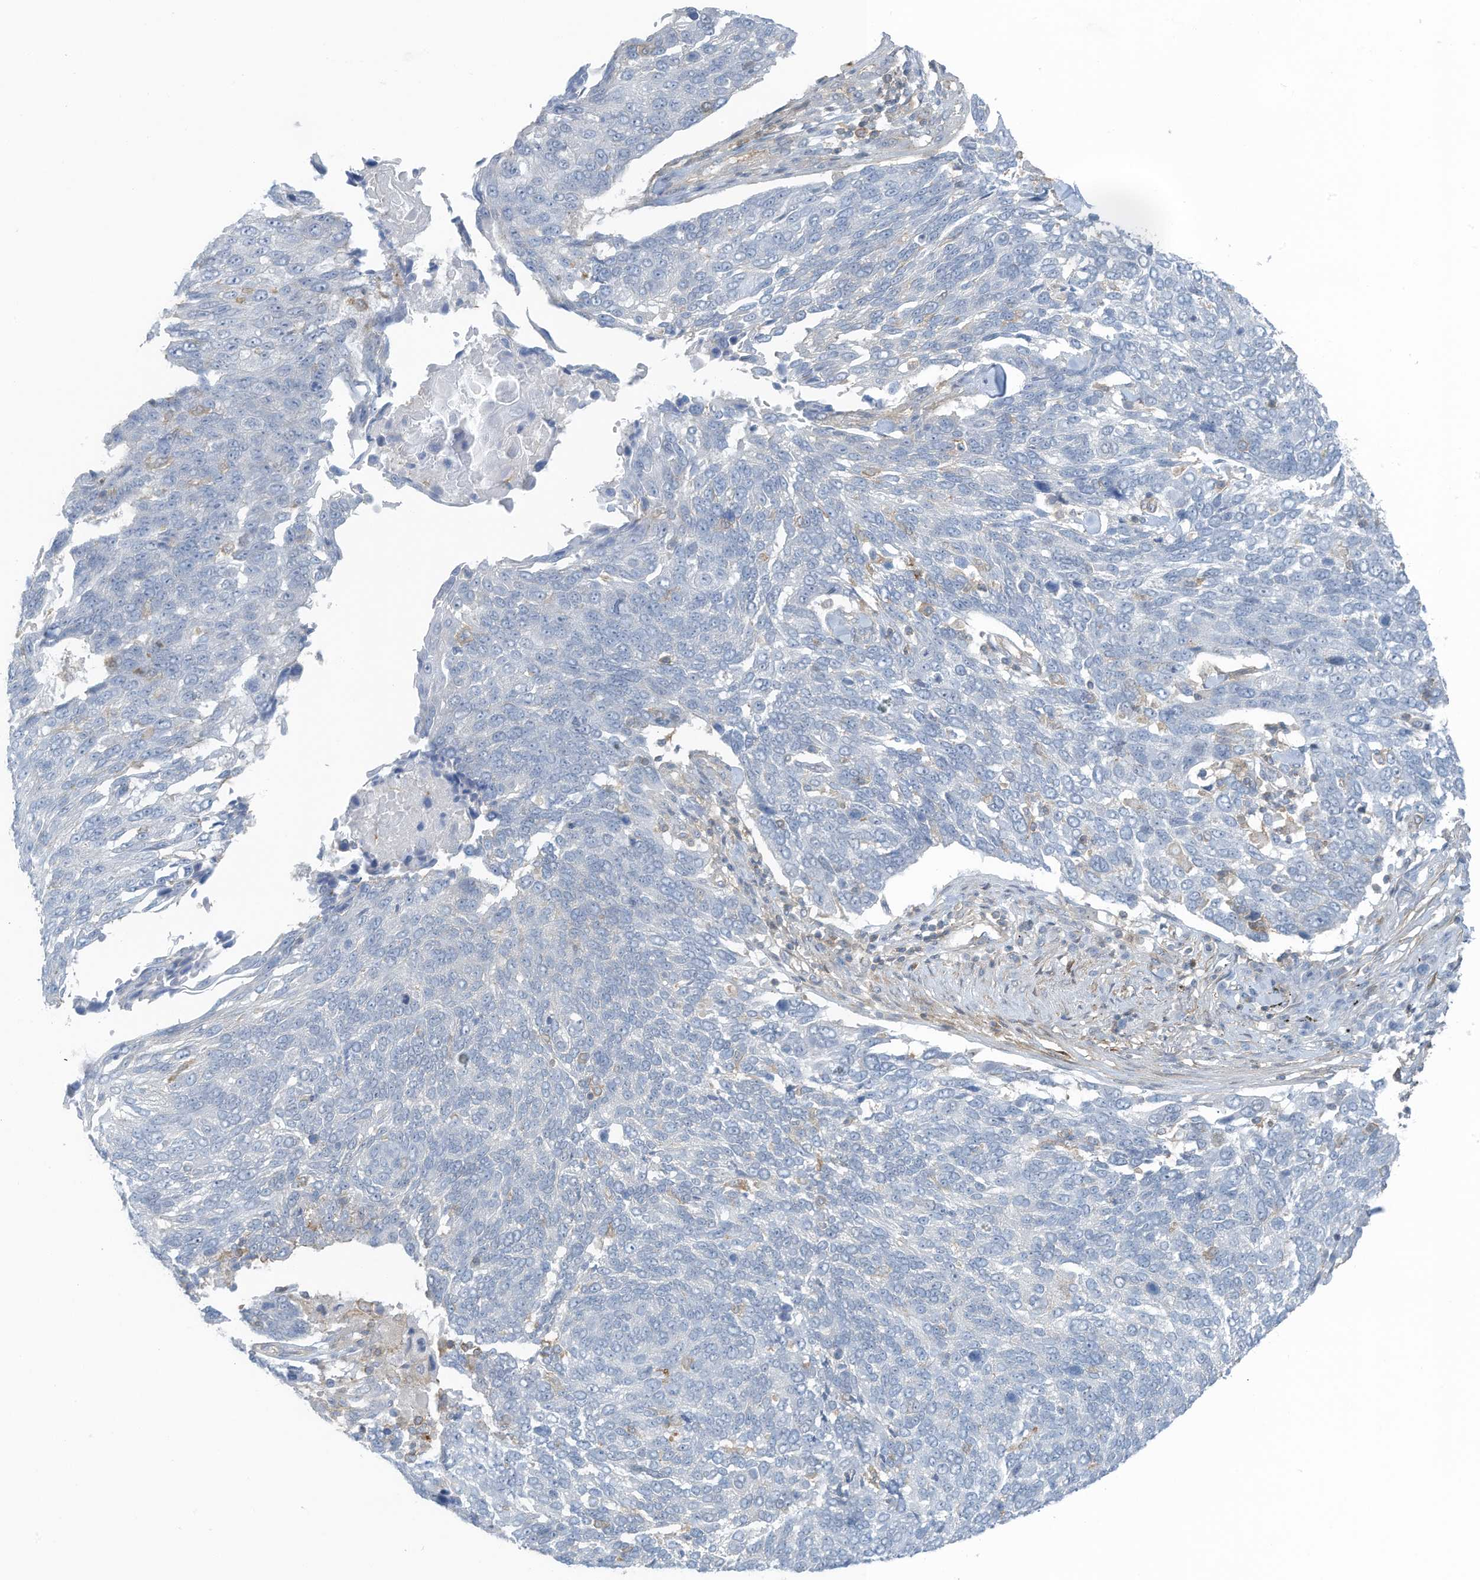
{"staining": {"intensity": "negative", "quantity": "none", "location": "none"}, "tissue": "lung cancer", "cell_type": "Tumor cells", "image_type": "cancer", "snomed": [{"axis": "morphology", "description": "Squamous cell carcinoma, NOS"}, {"axis": "topography", "description": "Lung"}], "caption": "Tumor cells are negative for brown protein staining in lung cancer (squamous cell carcinoma). The staining is performed using DAB (3,3'-diaminobenzidine) brown chromogen with nuclei counter-stained in using hematoxylin.", "gene": "ZNF846", "patient": {"sex": "male", "age": 66}}